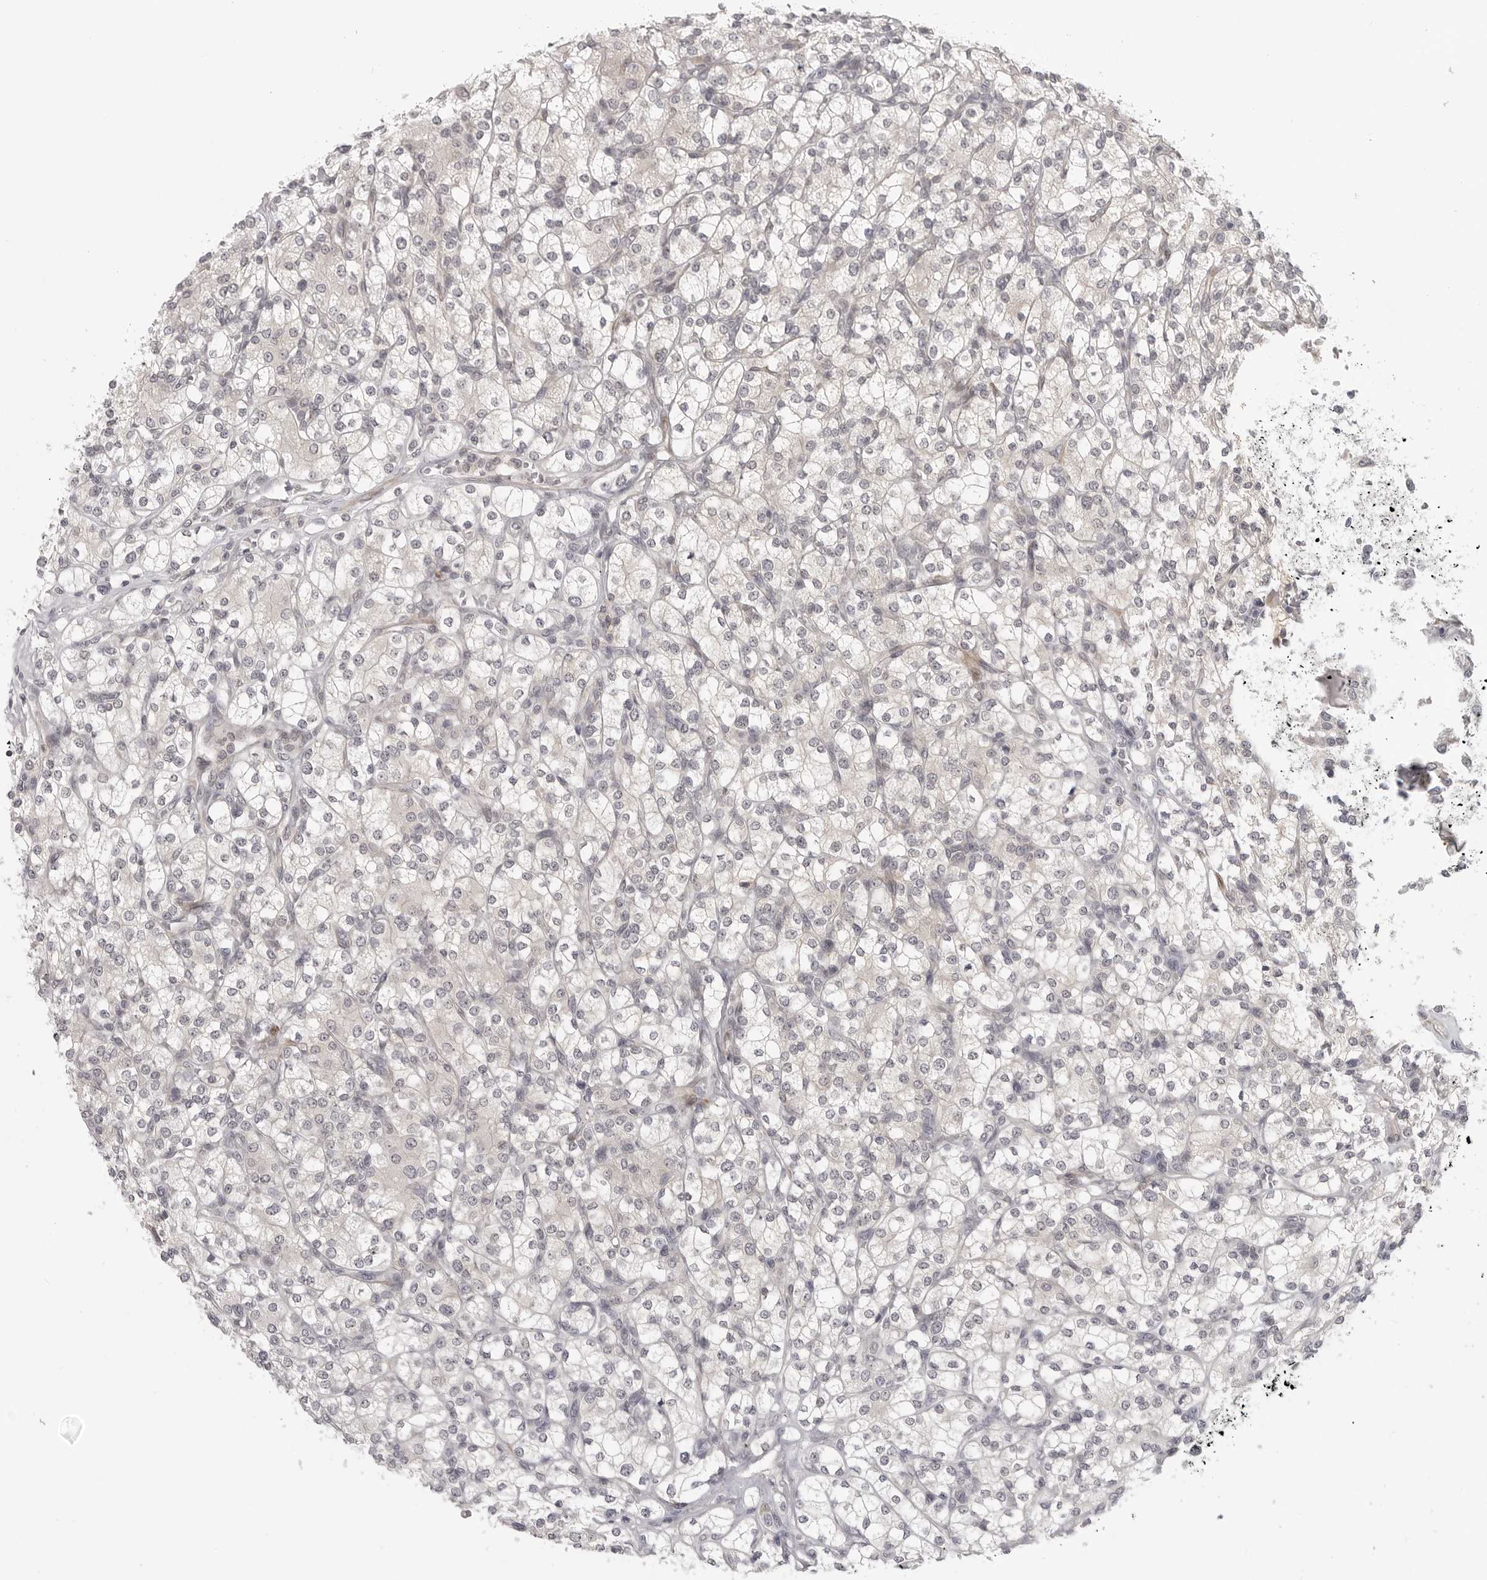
{"staining": {"intensity": "negative", "quantity": "none", "location": "none"}, "tissue": "renal cancer", "cell_type": "Tumor cells", "image_type": "cancer", "snomed": [{"axis": "morphology", "description": "Adenocarcinoma, NOS"}, {"axis": "topography", "description": "Kidney"}], "caption": "Protein analysis of renal cancer (adenocarcinoma) demonstrates no significant staining in tumor cells. The staining is performed using DAB (3,3'-diaminobenzidine) brown chromogen with nuclei counter-stained in using hematoxylin.", "gene": "TUT4", "patient": {"sex": "male", "age": 77}}